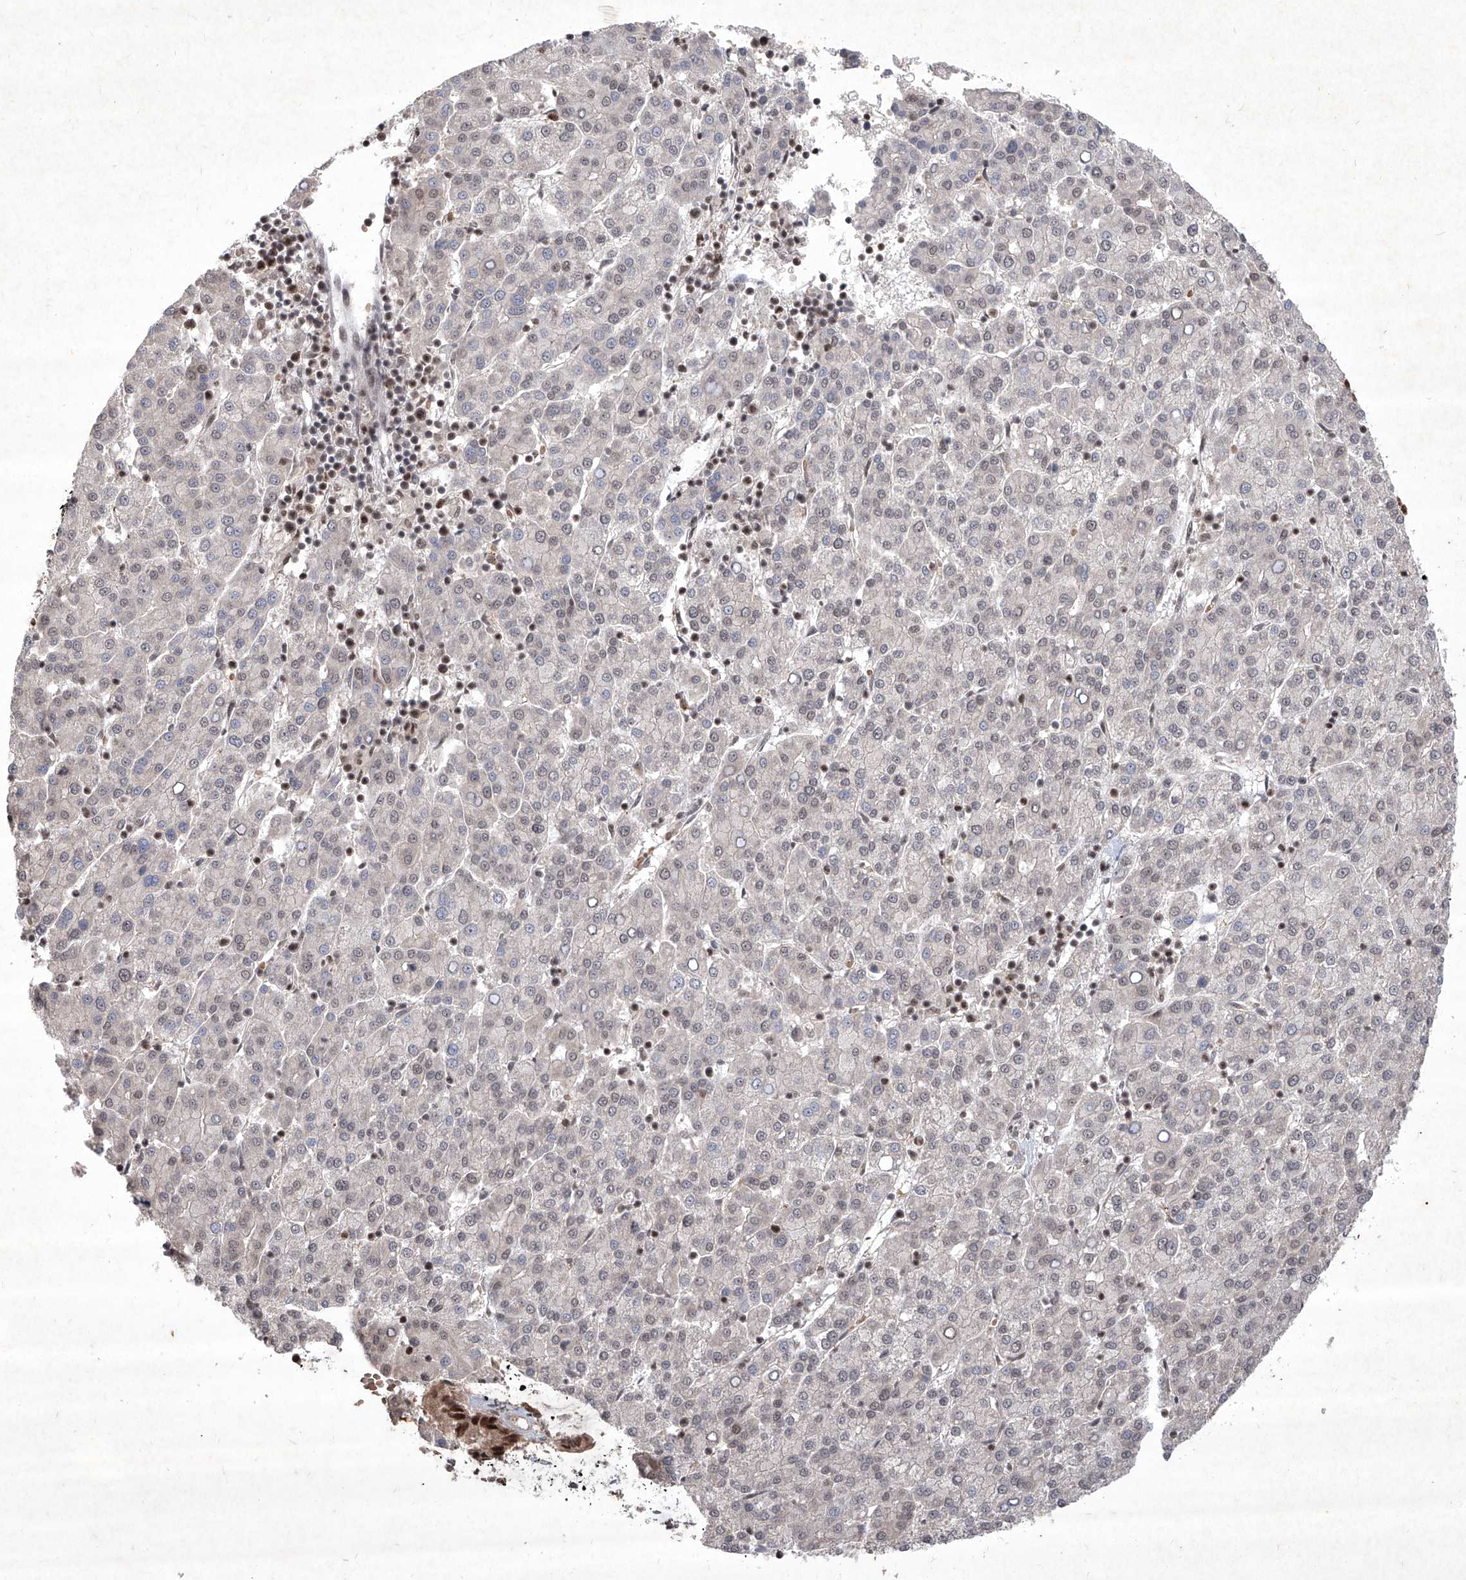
{"staining": {"intensity": "negative", "quantity": "none", "location": "none"}, "tissue": "liver cancer", "cell_type": "Tumor cells", "image_type": "cancer", "snomed": [{"axis": "morphology", "description": "Carcinoma, Hepatocellular, NOS"}, {"axis": "topography", "description": "Liver"}], "caption": "Liver hepatocellular carcinoma was stained to show a protein in brown. There is no significant expression in tumor cells.", "gene": "IRF2", "patient": {"sex": "female", "age": 58}}